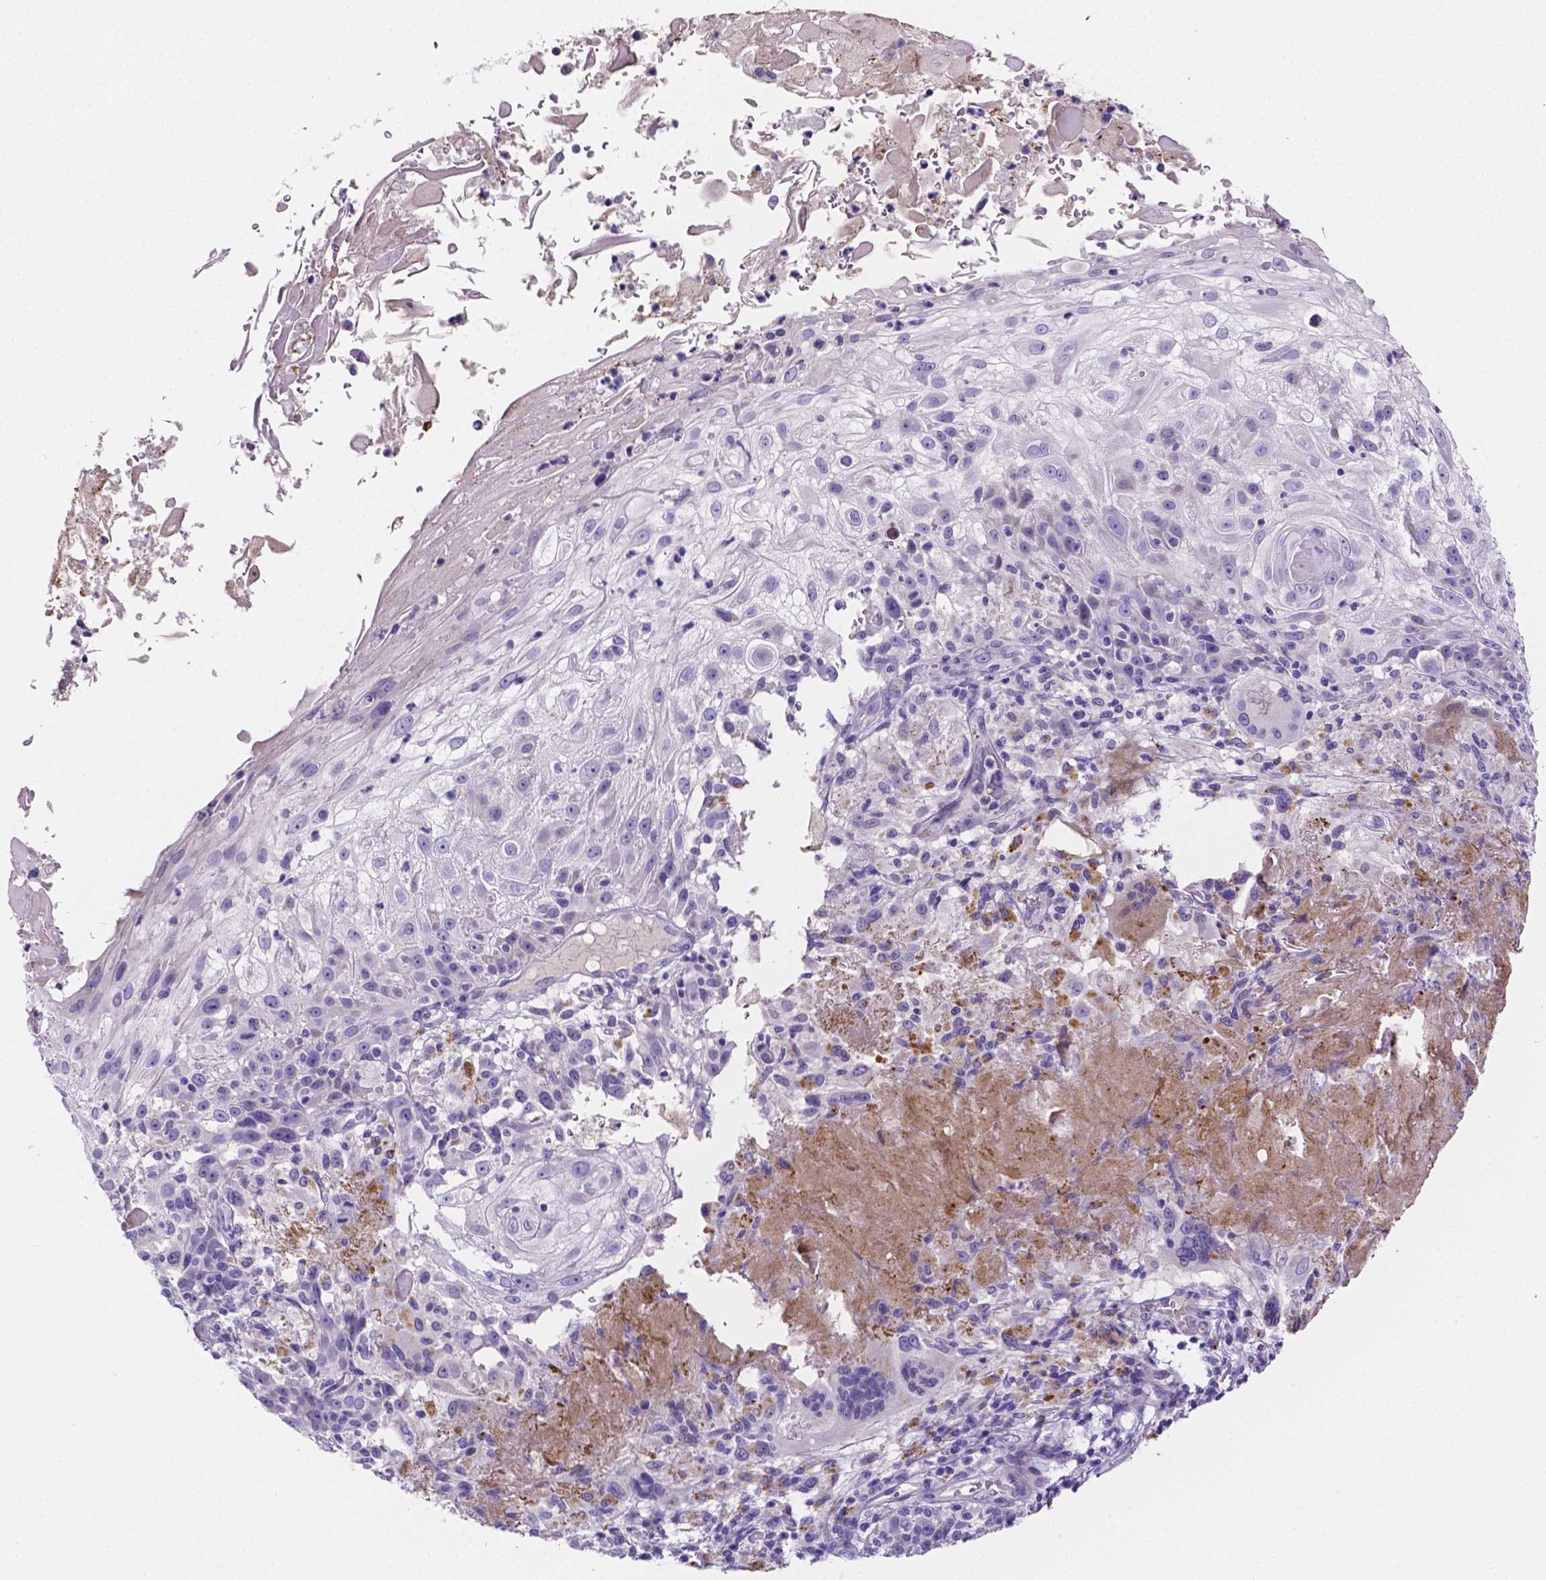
{"staining": {"intensity": "negative", "quantity": "none", "location": "none"}, "tissue": "skin cancer", "cell_type": "Tumor cells", "image_type": "cancer", "snomed": [{"axis": "morphology", "description": "Normal tissue, NOS"}, {"axis": "morphology", "description": "Squamous cell carcinoma, NOS"}, {"axis": "topography", "description": "Skin"}], "caption": "Skin cancer stained for a protein using immunohistochemistry displays no staining tumor cells.", "gene": "NRGN", "patient": {"sex": "female", "age": 83}}